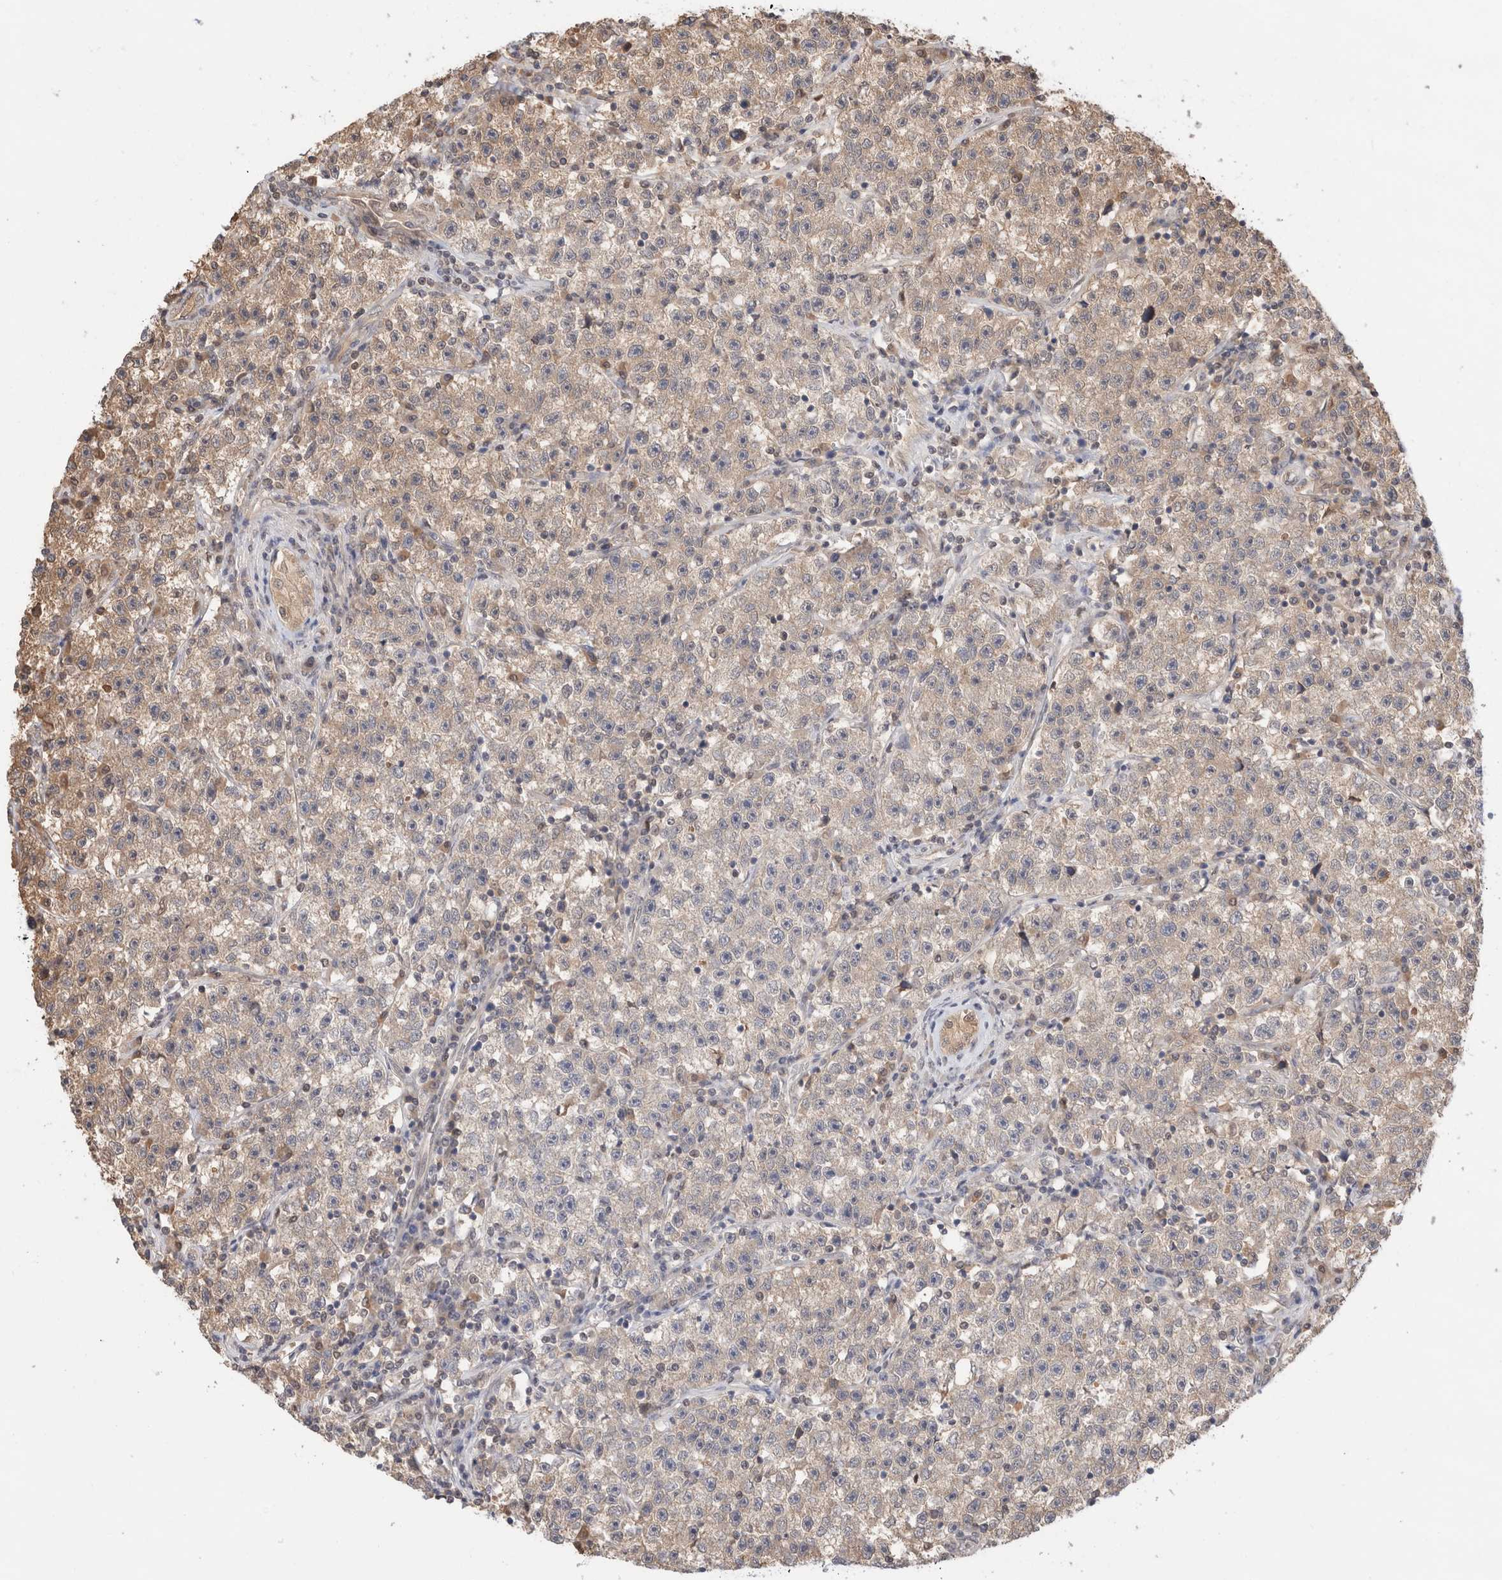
{"staining": {"intensity": "weak", "quantity": "25%-75%", "location": "cytoplasmic/membranous"}, "tissue": "testis cancer", "cell_type": "Tumor cells", "image_type": "cancer", "snomed": [{"axis": "morphology", "description": "Seminoma, NOS"}, {"axis": "topography", "description": "Testis"}], "caption": "Protein expression by immunohistochemistry (IHC) shows weak cytoplasmic/membranous staining in about 25%-75% of tumor cells in testis seminoma.", "gene": "C17orf97", "patient": {"sex": "male", "age": 22}}